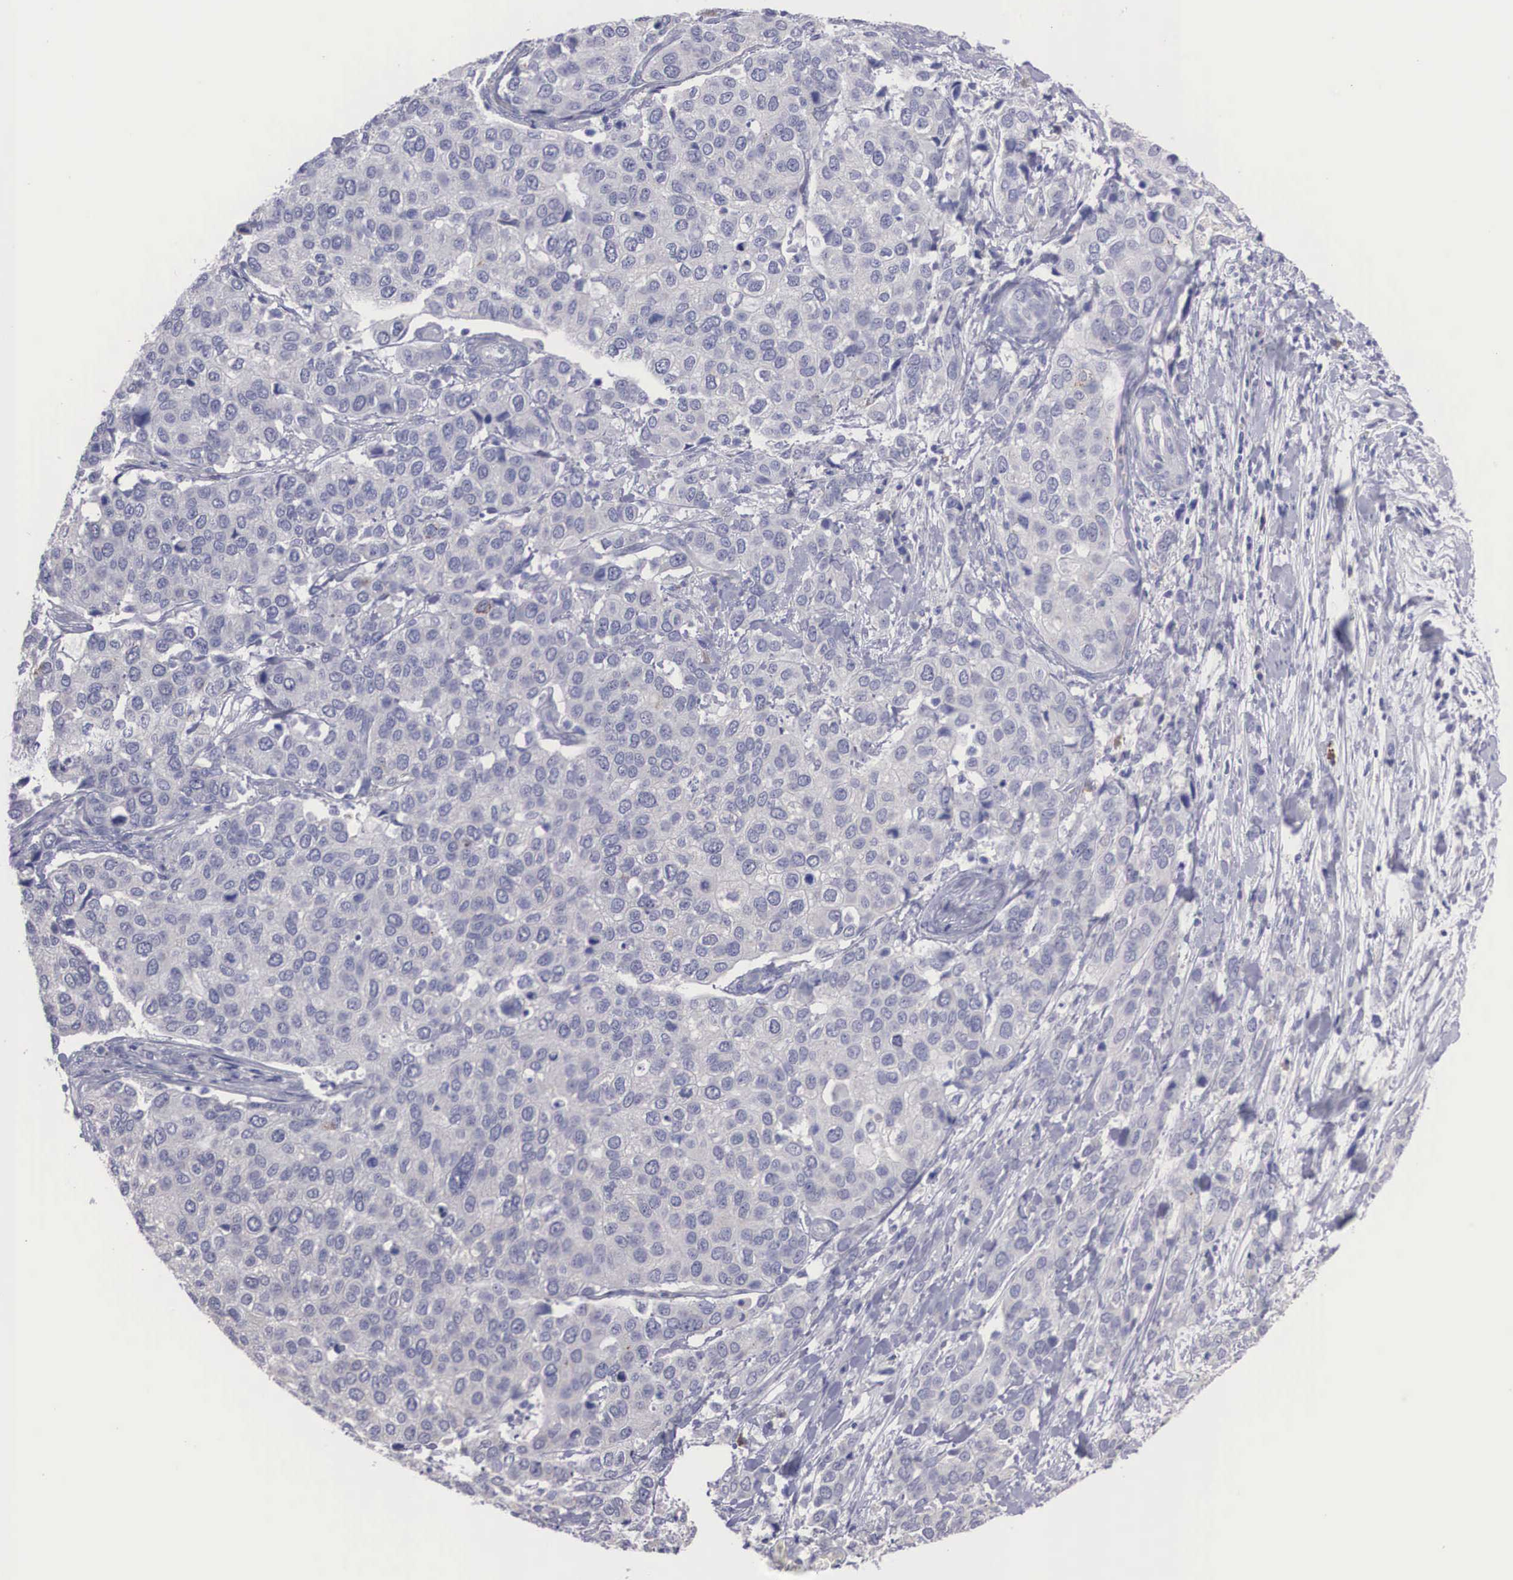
{"staining": {"intensity": "negative", "quantity": "none", "location": "none"}, "tissue": "cervical cancer", "cell_type": "Tumor cells", "image_type": "cancer", "snomed": [{"axis": "morphology", "description": "Squamous cell carcinoma, NOS"}, {"axis": "topography", "description": "Cervix"}], "caption": "Immunohistochemistry micrograph of squamous cell carcinoma (cervical) stained for a protein (brown), which shows no expression in tumor cells.", "gene": "REPS2", "patient": {"sex": "female", "age": 54}}